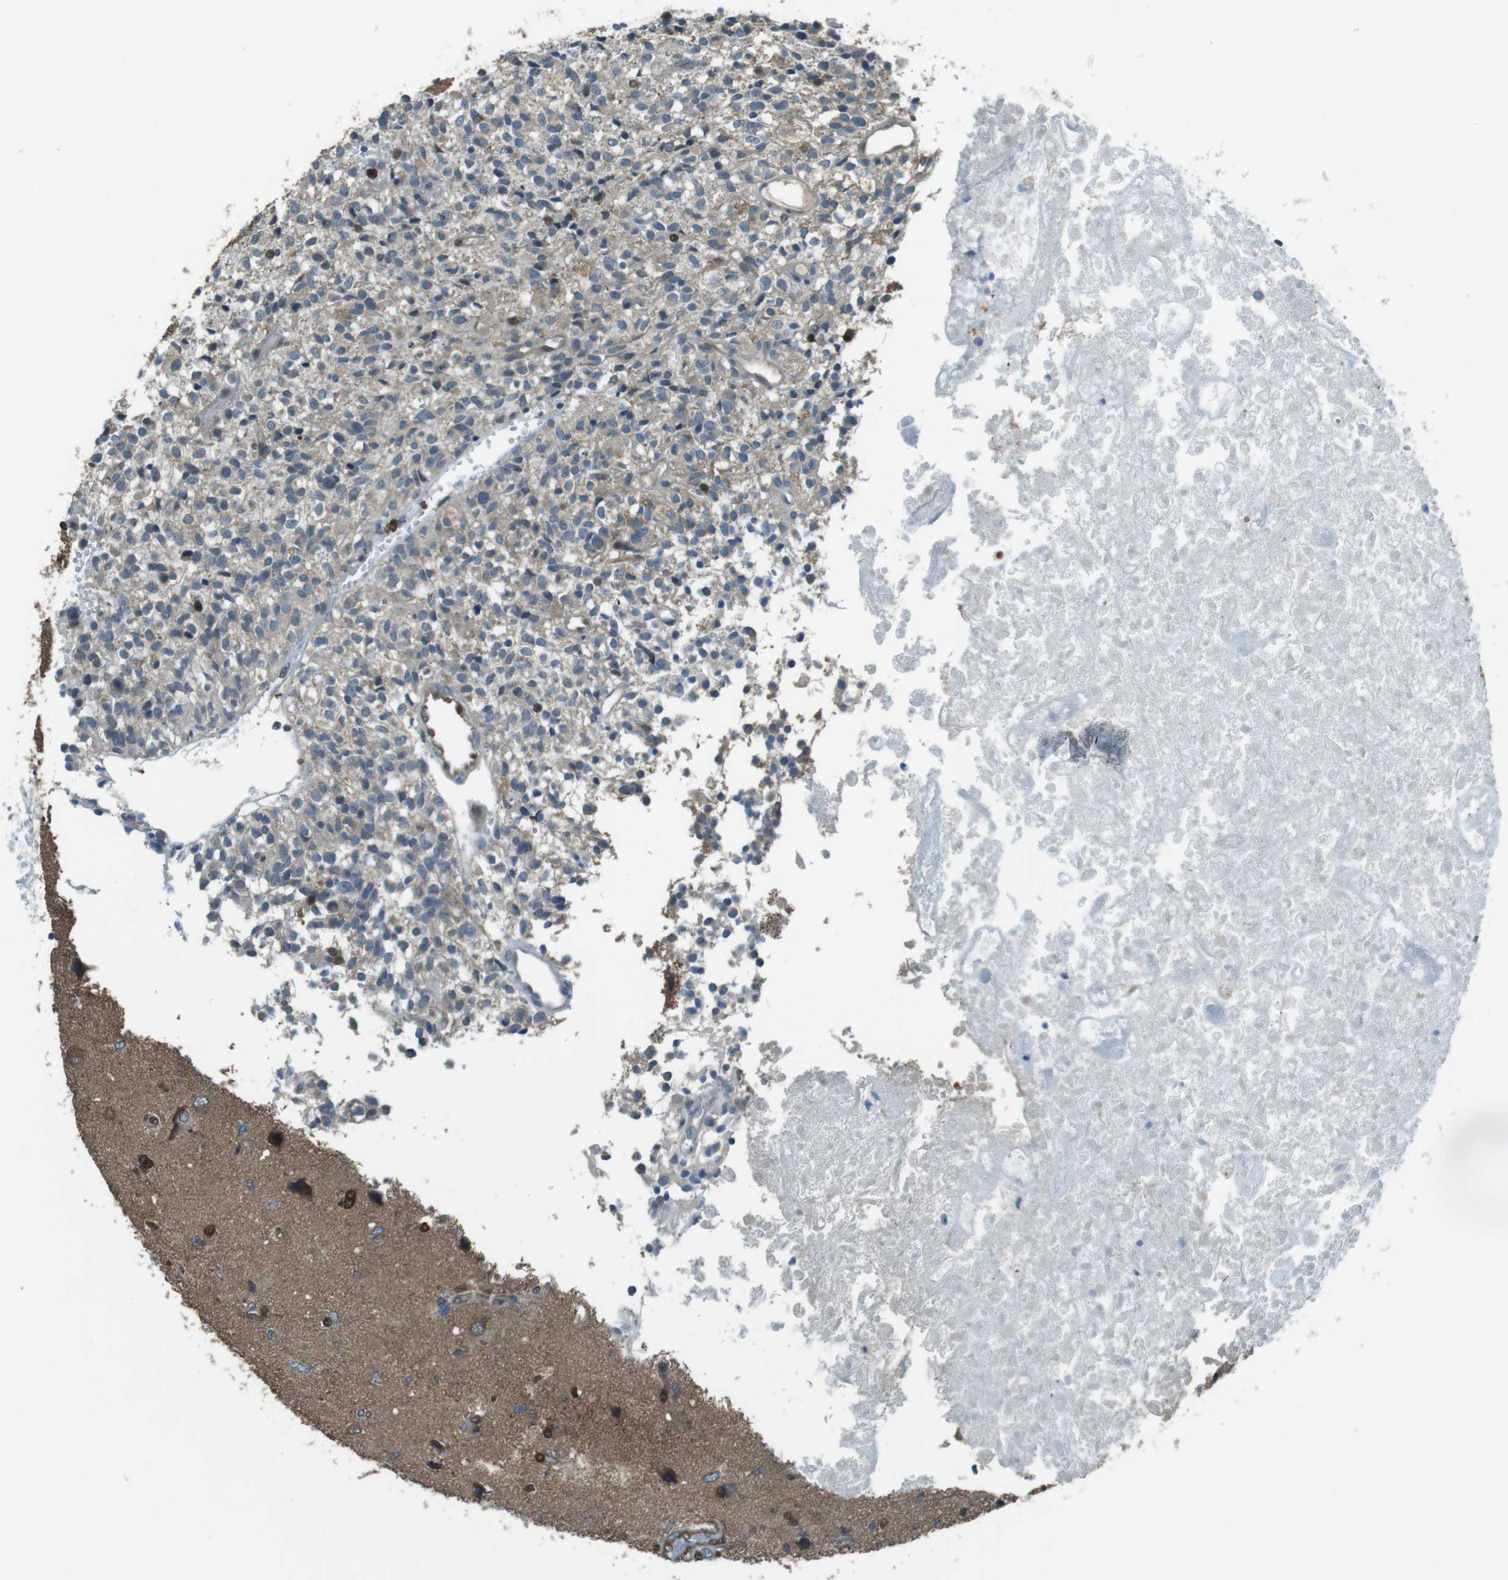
{"staining": {"intensity": "weak", "quantity": "25%-75%", "location": "cytoplasmic/membranous"}, "tissue": "glioma", "cell_type": "Tumor cells", "image_type": "cancer", "snomed": [{"axis": "morphology", "description": "Glioma, malignant, High grade"}, {"axis": "topography", "description": "Brain"}], "caption": "This is a photomicrograph of IHC staining of malignant glioma (high-grade), which shows weak staining in the cytoplasmic/membranous of tumor cells.", "gene": "MFAP3", "patient": {"sex": "female", "age": 59}}